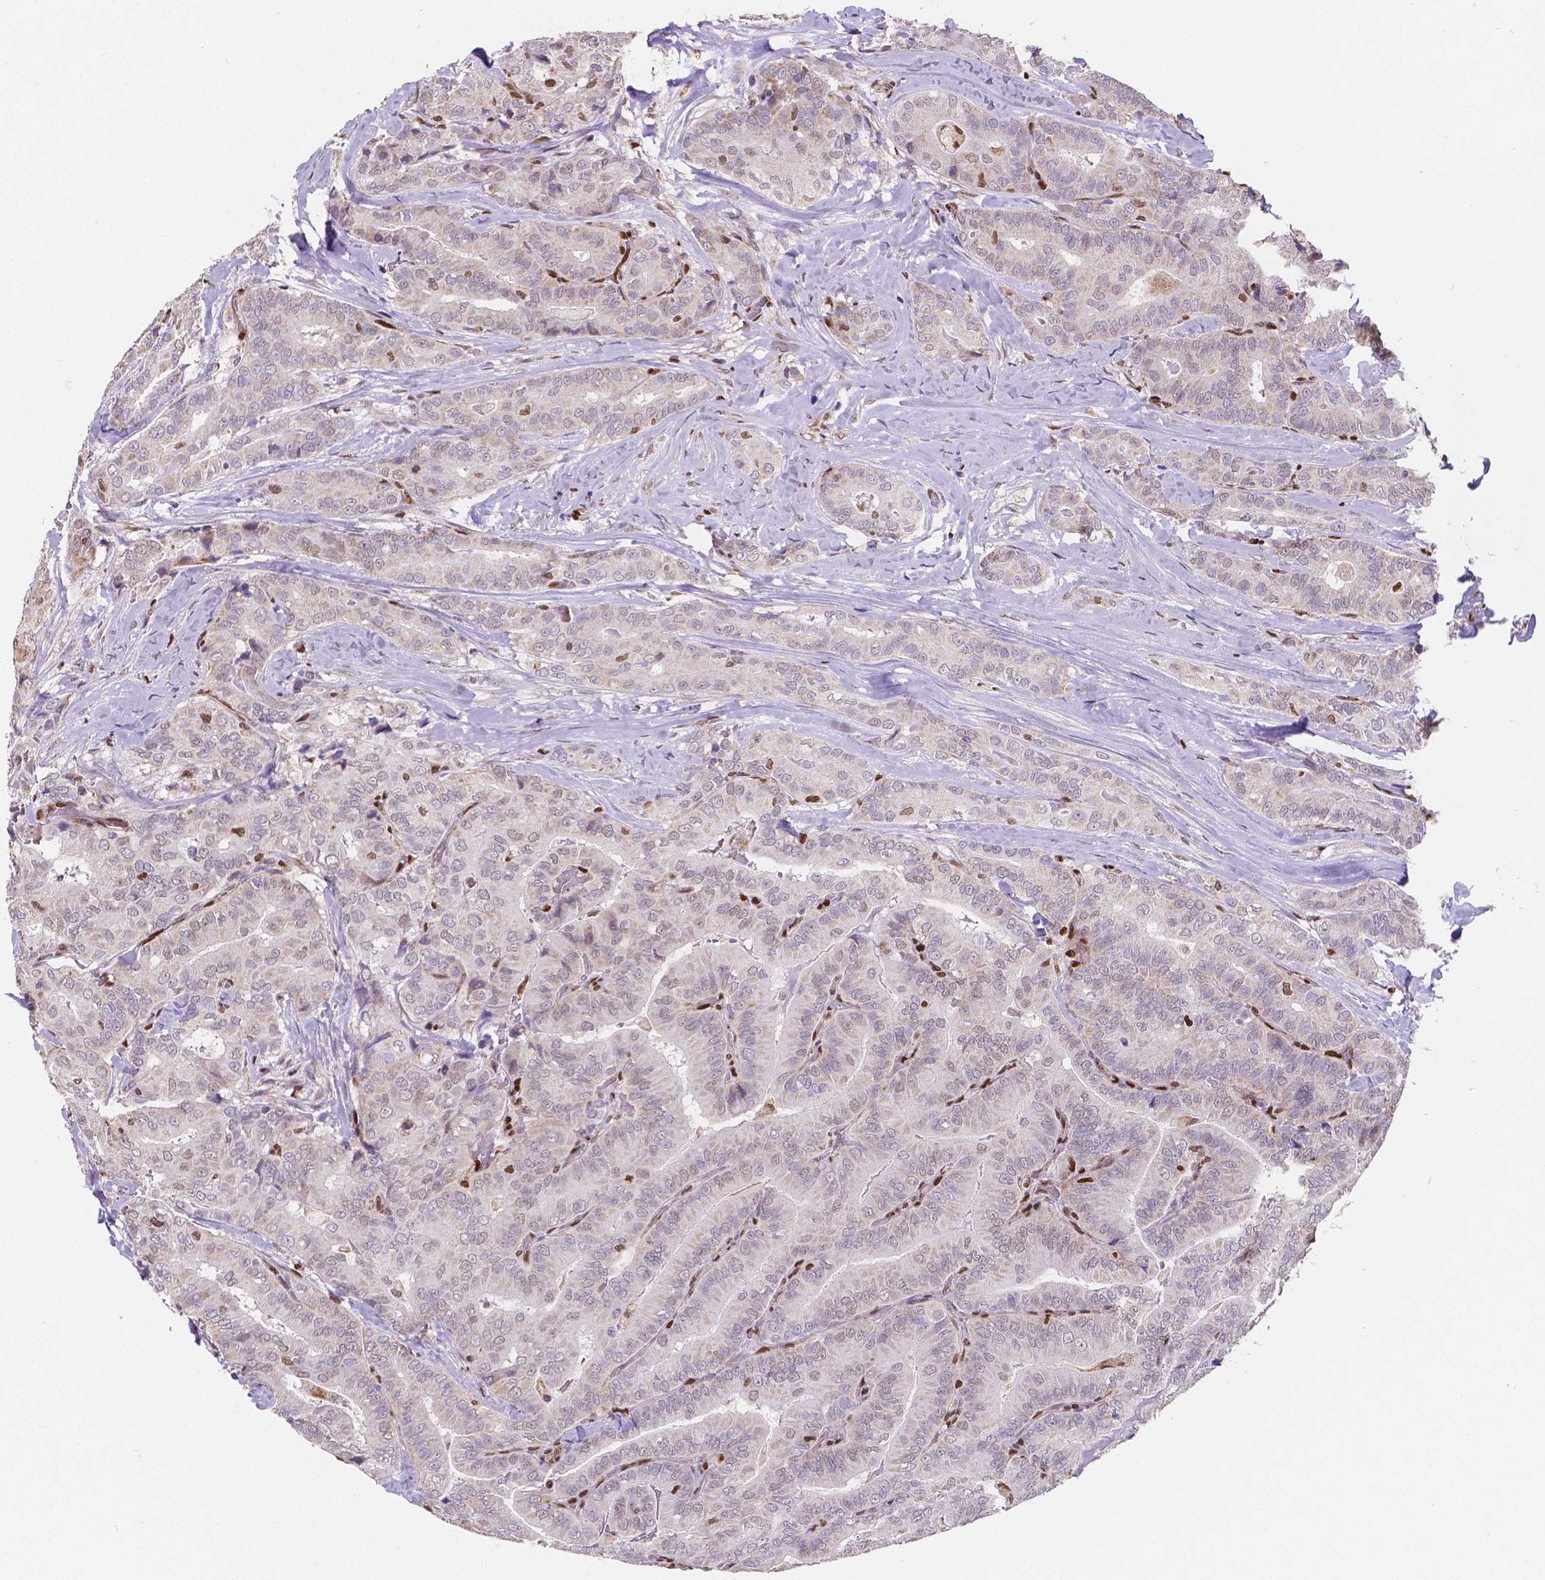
{"staining": {"intensity": "negative", "quantity": "none", "location": "none"}, "tissue": "thyroid cancer", "cell_type": "Tumor cells", "image_type": "cancer", "snomed": [{"axis": "morphology", "description": "Papillary adenocarcinoma, NOS"}, {"axis": "topography", "description": "Thyroid gland"}], "caption": "A micrograph of human thyroid cancer (papillary adenocarcinoma) is negative for staining in tumor cells.", "gene": "MEF2C", "patient": {"sex": "male", "age": 61}}